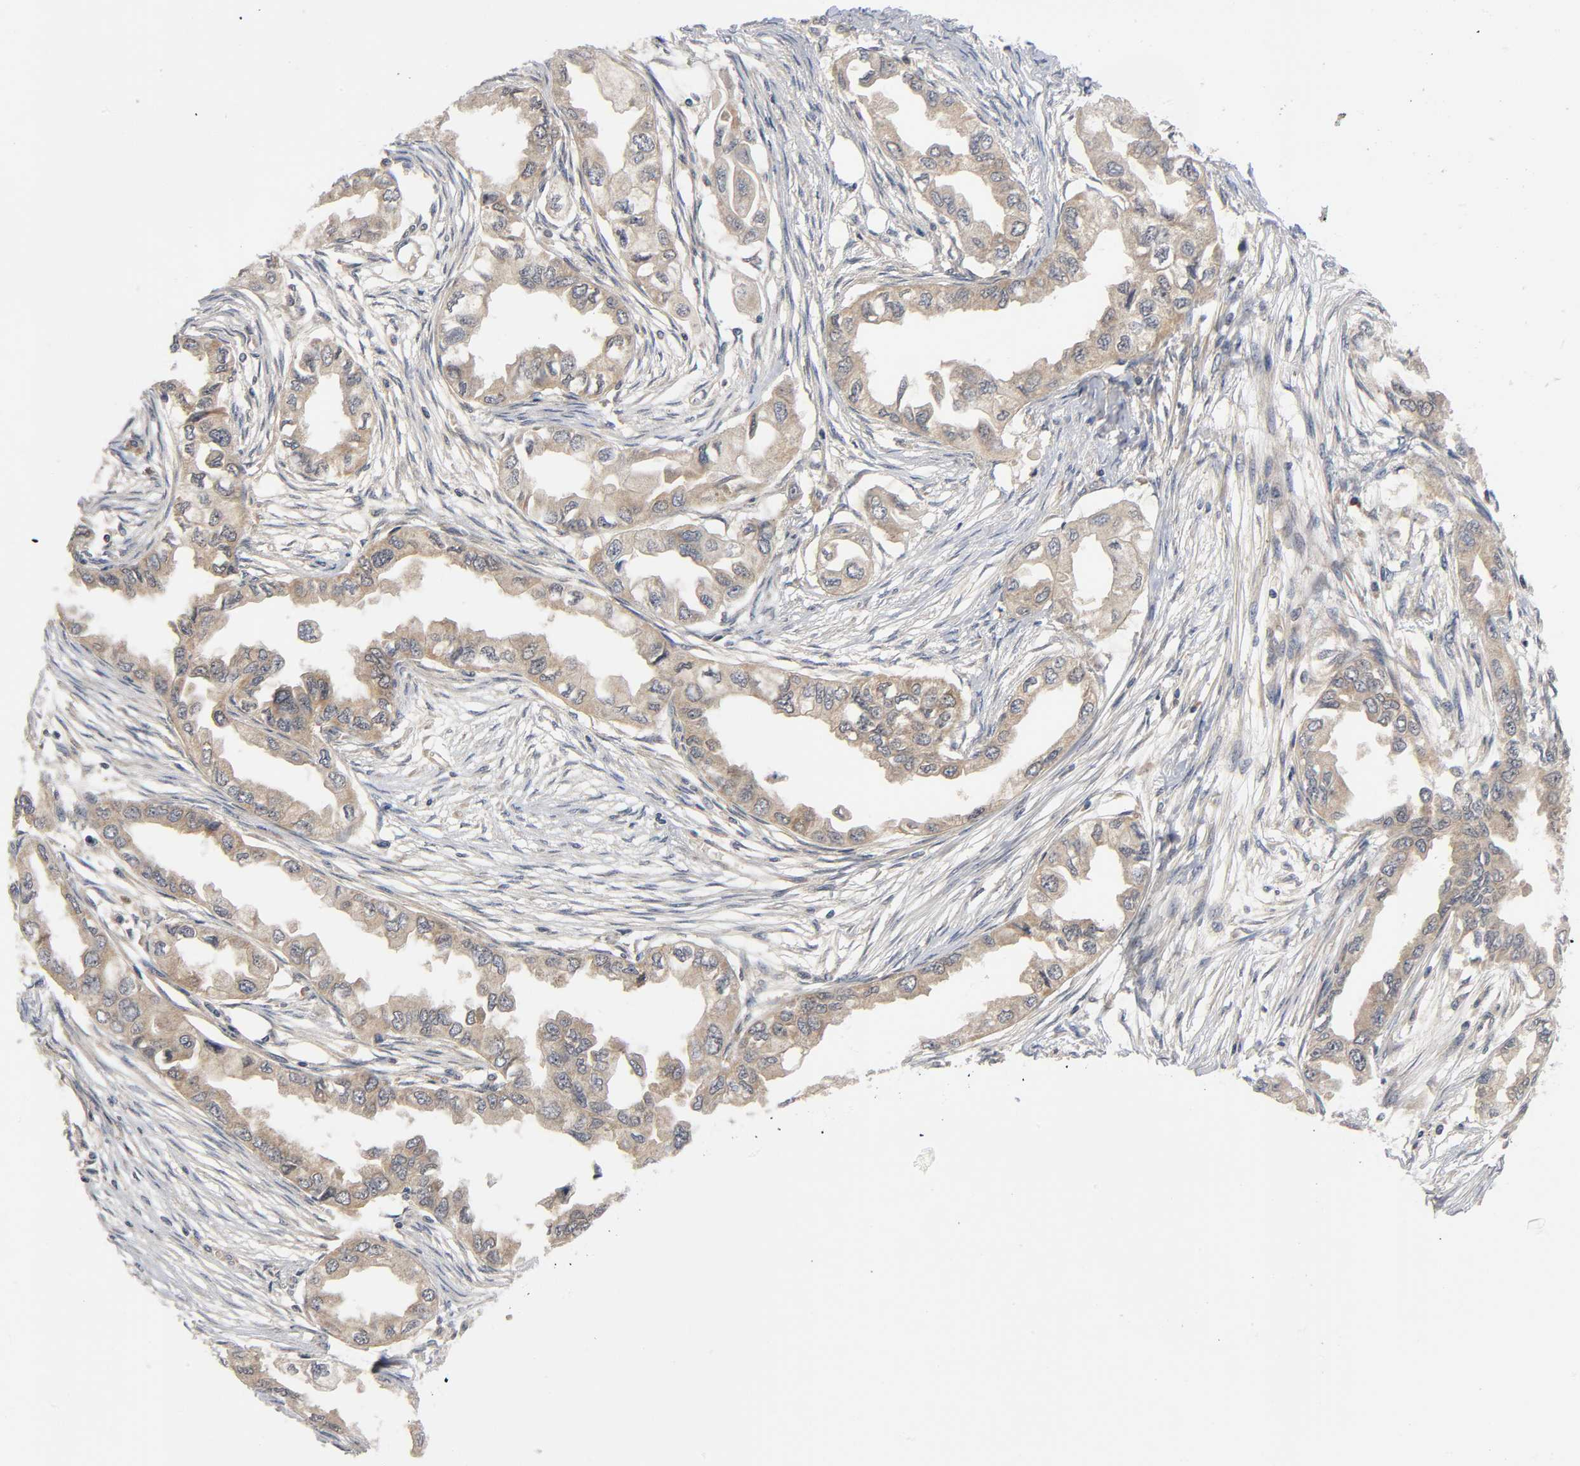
{"staining": {"intensity": "moderate", "quantity": ">75%", "location": "cytoplasmic/membranous"}, "tissue": "endometrial cancer", "cell_type": "Tumor cells", "image_type": "cancer", "snomed": [{"axis": "morphology", "description": "Adenocarcinoma, NOS"}, {"axis": "topography", "description": "Endometrium"}], "caption": "High-magnification brightfield microscopy of endometrial adenocarcinoma stained with DAB (3,3'-diaminobenzidine) (brown) and counterstained with hematoxylin (blue). tumor cells exhibit moderate cytoplasmic/membranous positivity is seen in approximately>75% of cells. The staining was performed using DAB (3,3'-diaminobenzidine), with brown indicating positive protein expression. Nuclei are stained blue with hematoxylin.", "gene": "MAPK8", "patient": {"sex": "female", "age": 67}}